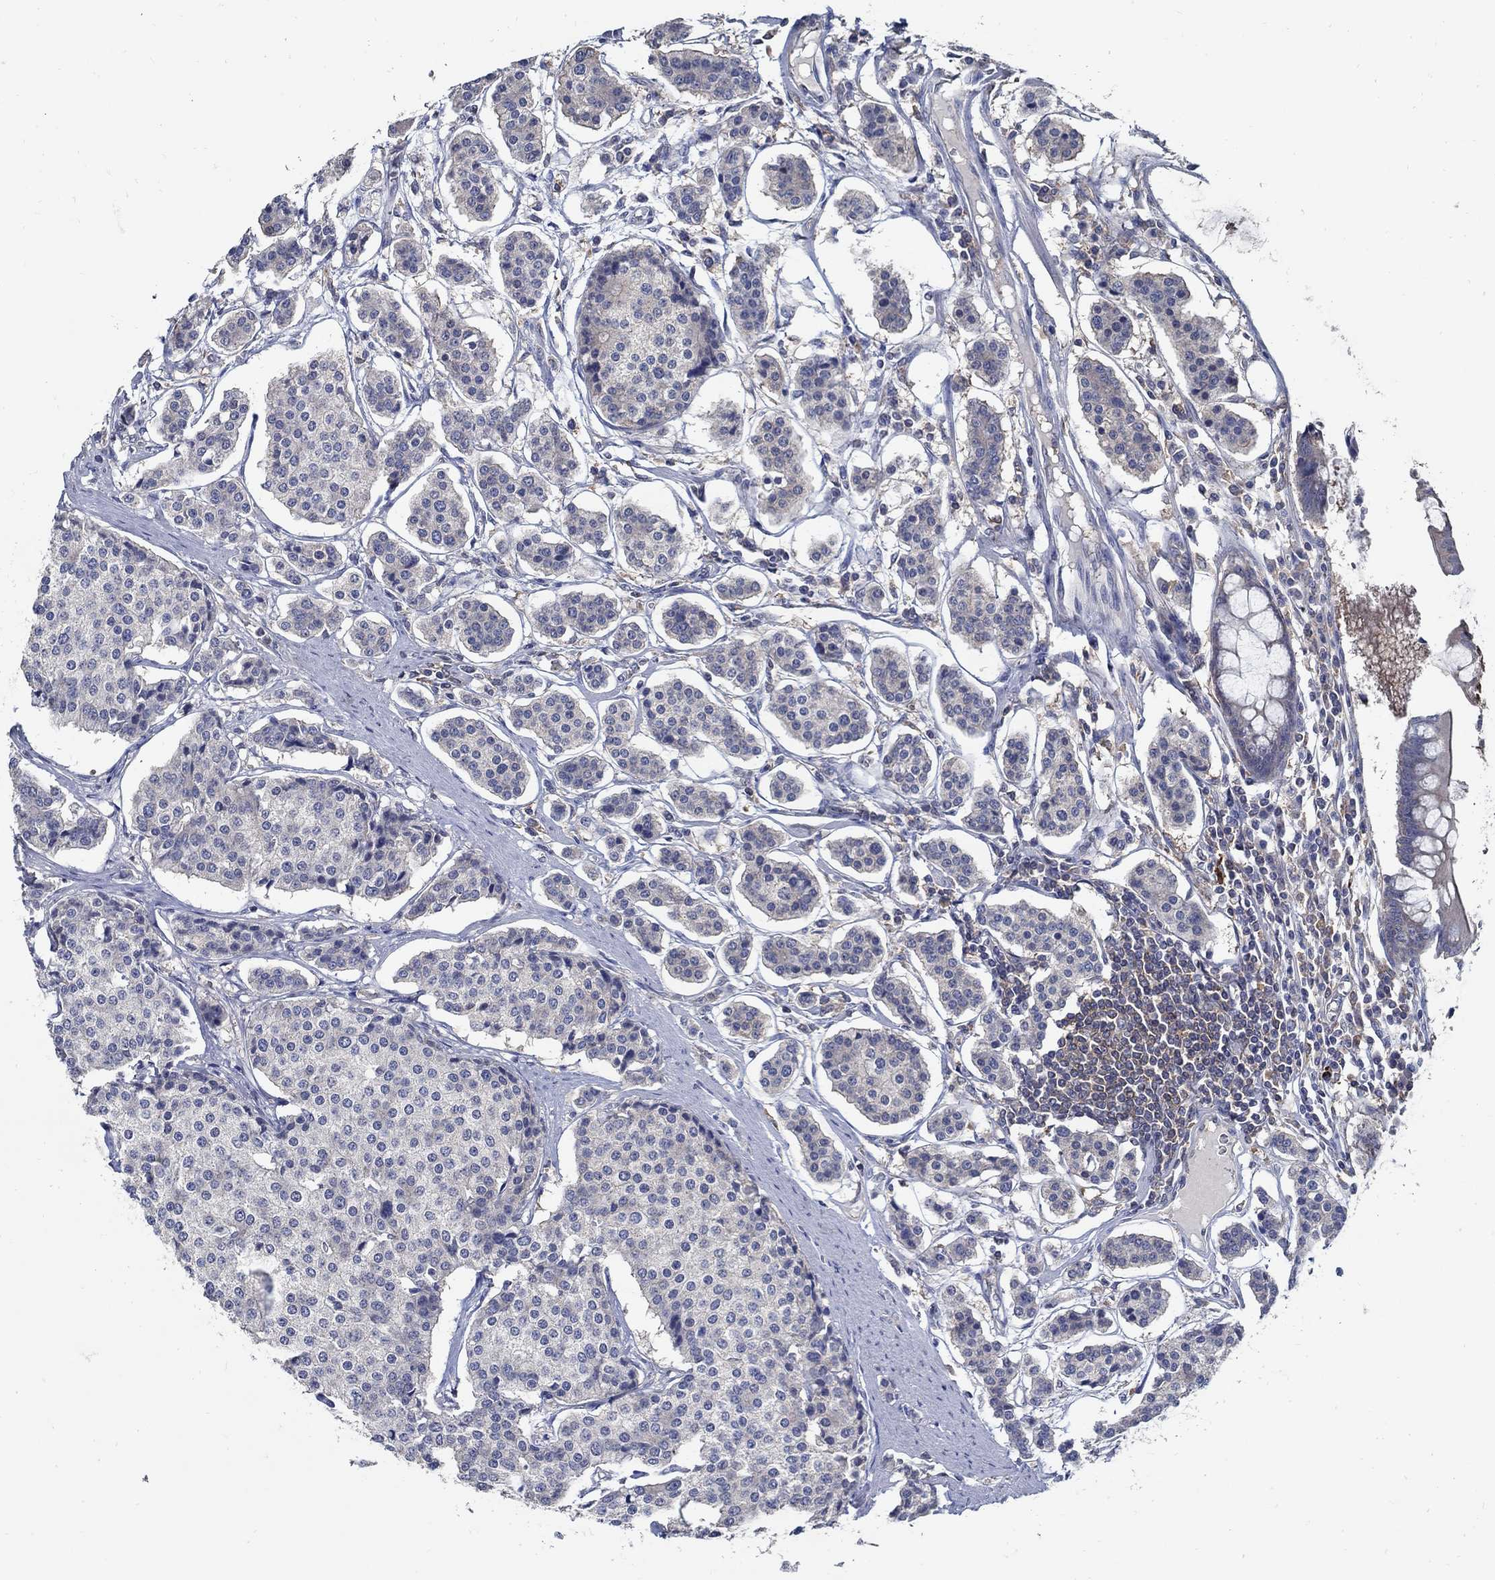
{"staining": {"intensity": "negative", "quantity": "none", "location": "none"}, "tissue": "carcinoid", "cell_type": "Tumor cells", "image_type": "cancer", "snomed": [{"axis": "morphology", "description": "Carcinoid, malignant, NOS"}, {"axis": "topography", "description": "Small intestine"}], "caption": "IHC histopathology image of neoplastic tissue: human carcinoid (malignant) stained with DAB (3,3'-diaminobenzidine) demonstrates no significant protein expression in tumor cells.", "gene": "MTHFR", "patient": {"sex": "female", "age": 65}}